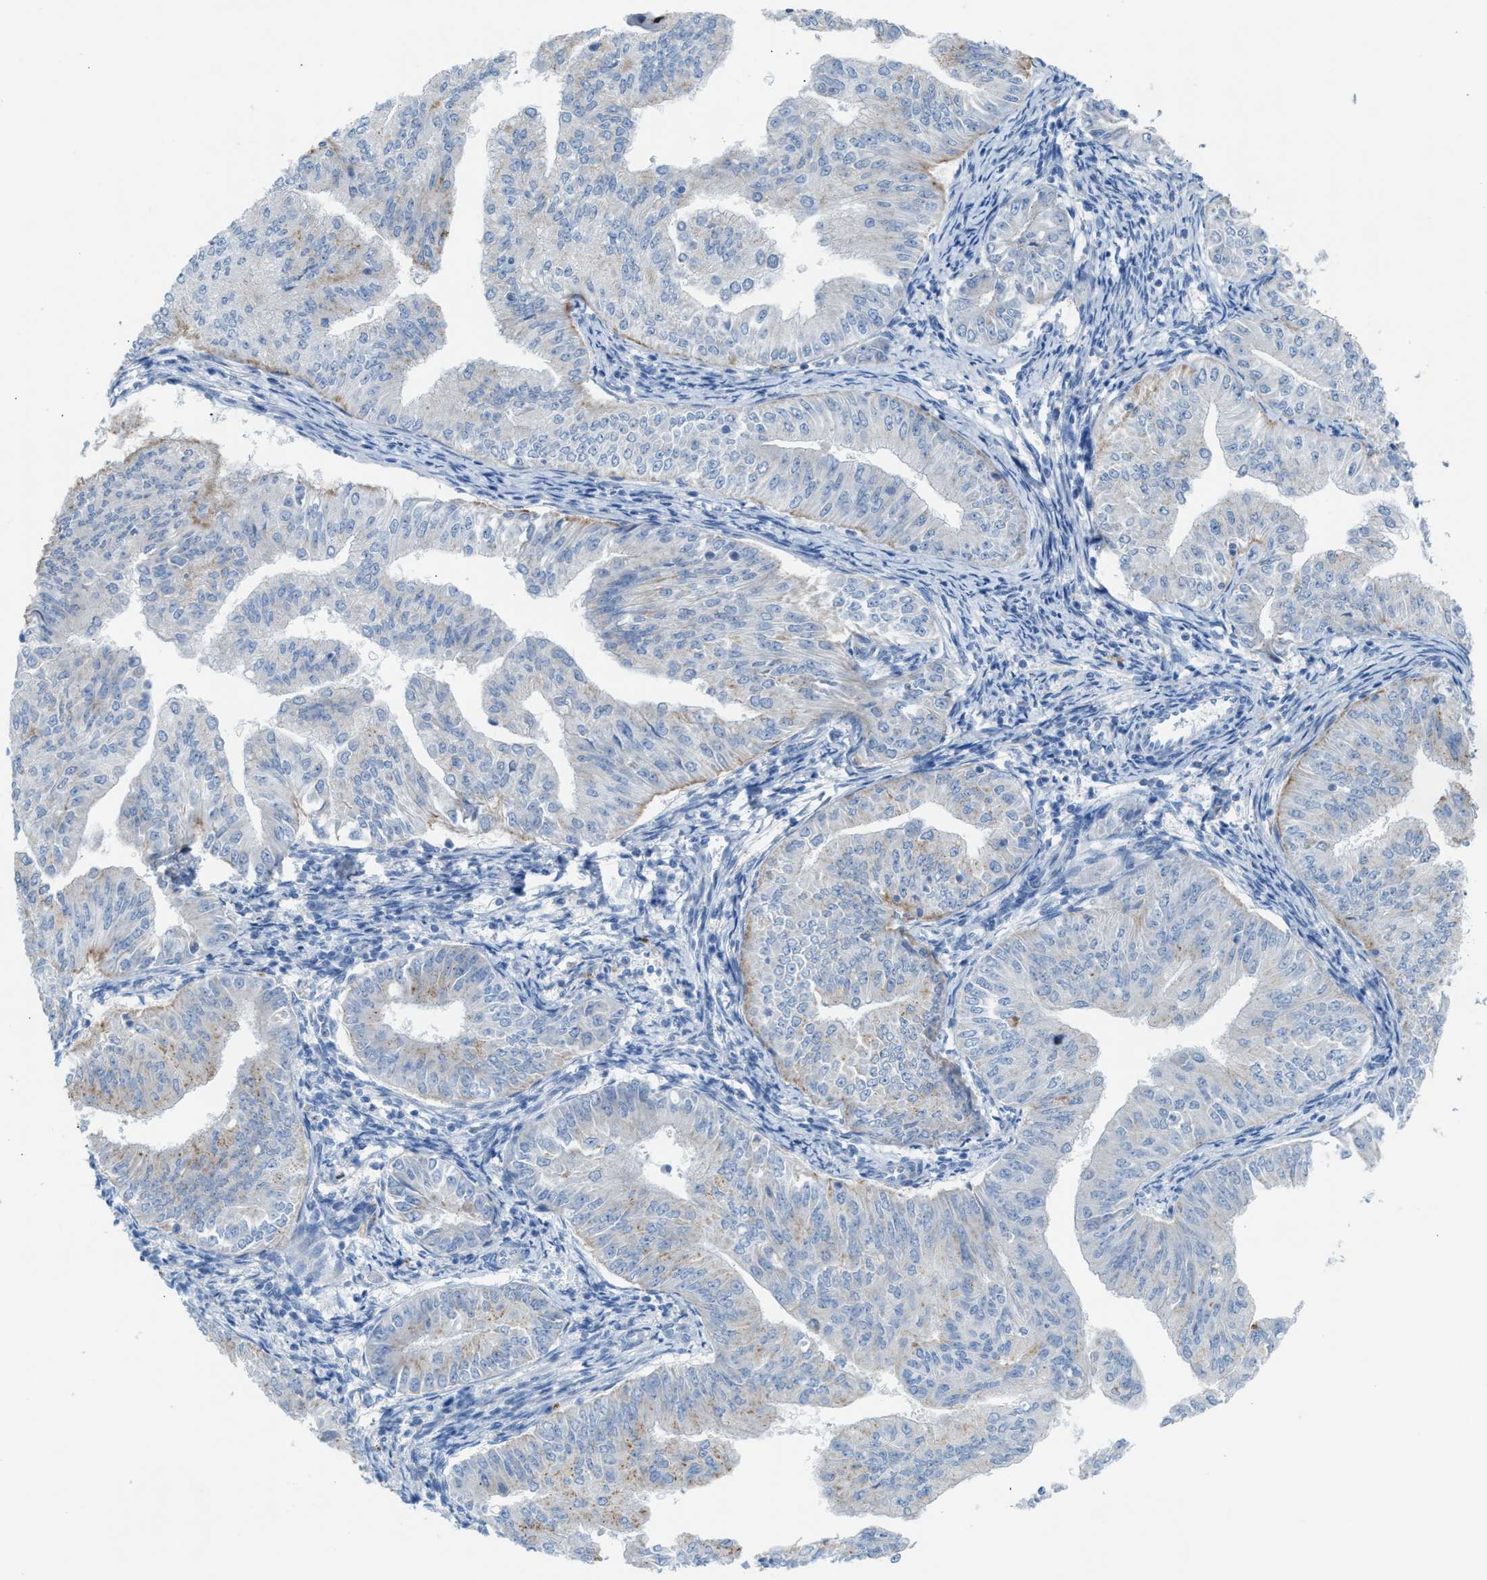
{"staining": {"intensity": "negative", "quantity": "none", "location": "none"}, "tissue": "endometrial cancer", "cell_type": "Tumor cells", "image_type": "cancer", "snomed": [{"axis": "morphology", "description": "Normal tissue, NOS"}, {"axis": "morphology", "description": "Adenocarcinoma, NOS"}, {"axis": "topography", "description": "Endometrium"}], "caption": "This is an immunohistochemistry (IHC) micrograph of human adenocarcinoma (endometrial). There is no expression in tumor cells.", "gene": "ASPA", "patient": {"sex": "female", "age": 53}}